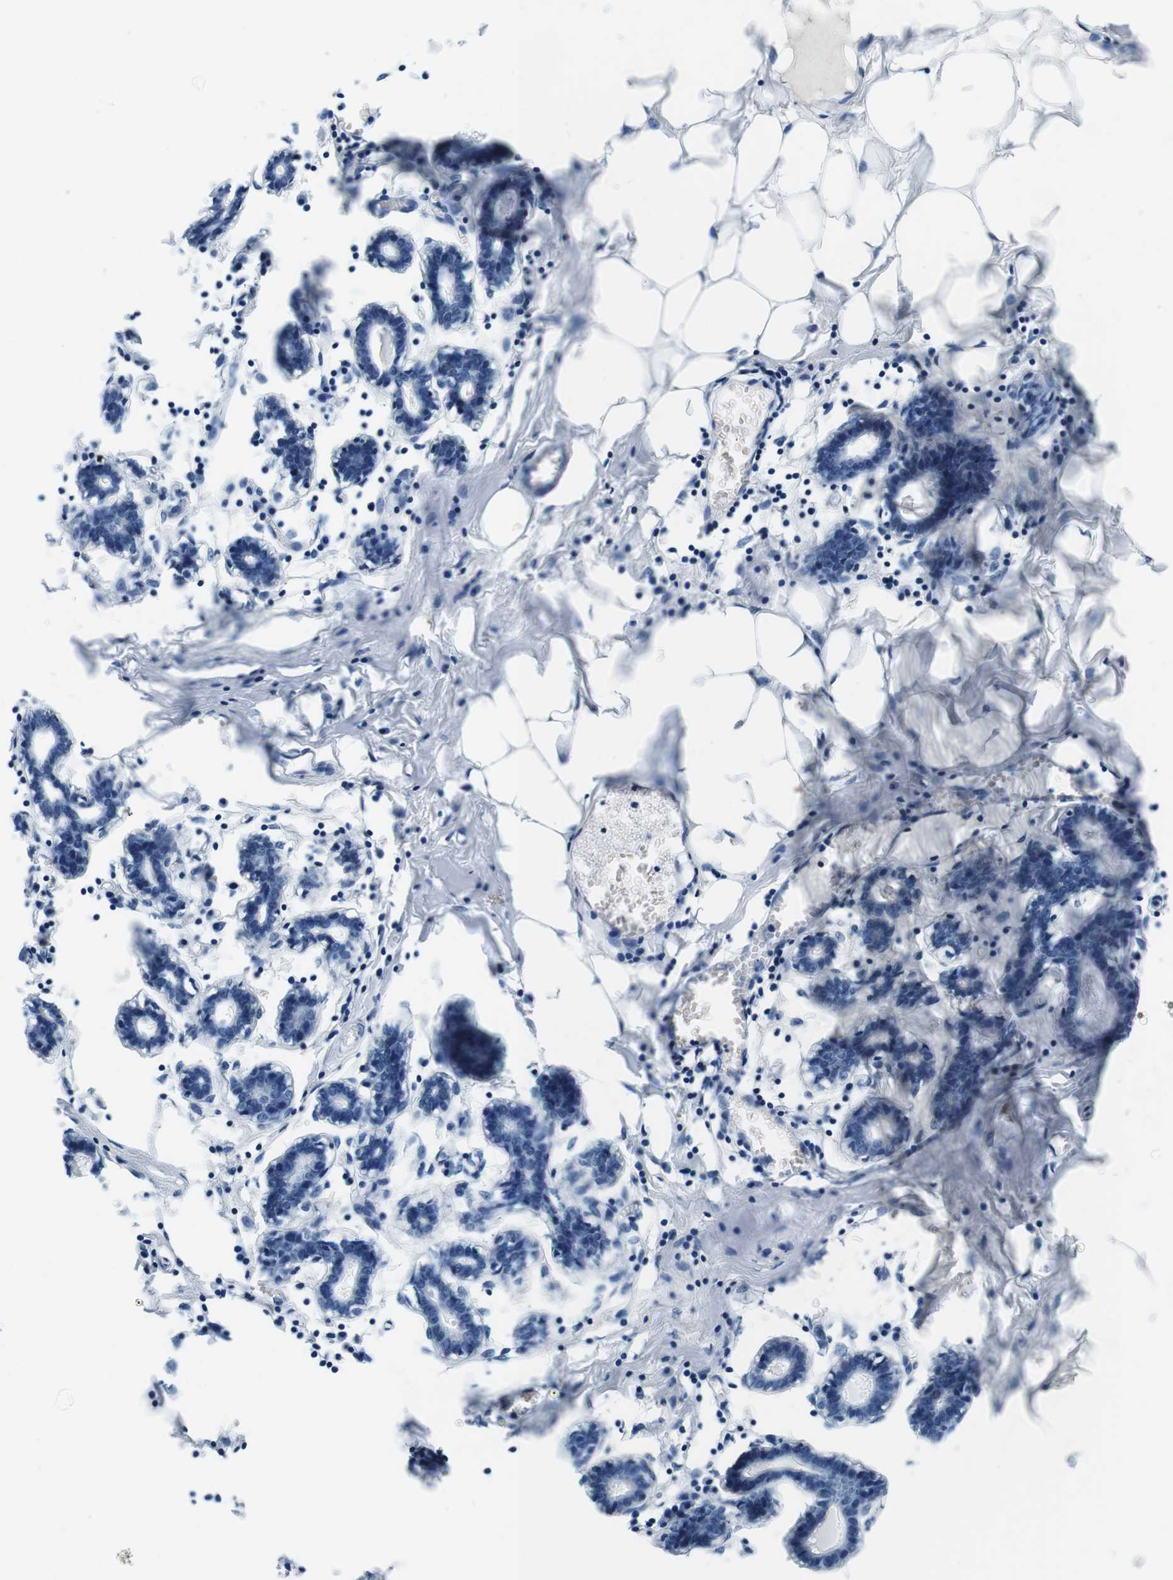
{"staining": {"intensity": "negative", "quantity": "none", "location": "none"}, "tissue": "breast", "cell_type": "Adipocytes", "image_type": "normal", "snomed": [{"axis": "morphology", "description": "Normal tissue, NOS"}, {"axis": "topography", "description": "Breast"}], "caption": "Immunohistochemical staining of normal human breast exhibits no significant expression in adipocytes.", "gene": "DTNA", "patient": {"sex": "female", "age": 27}}